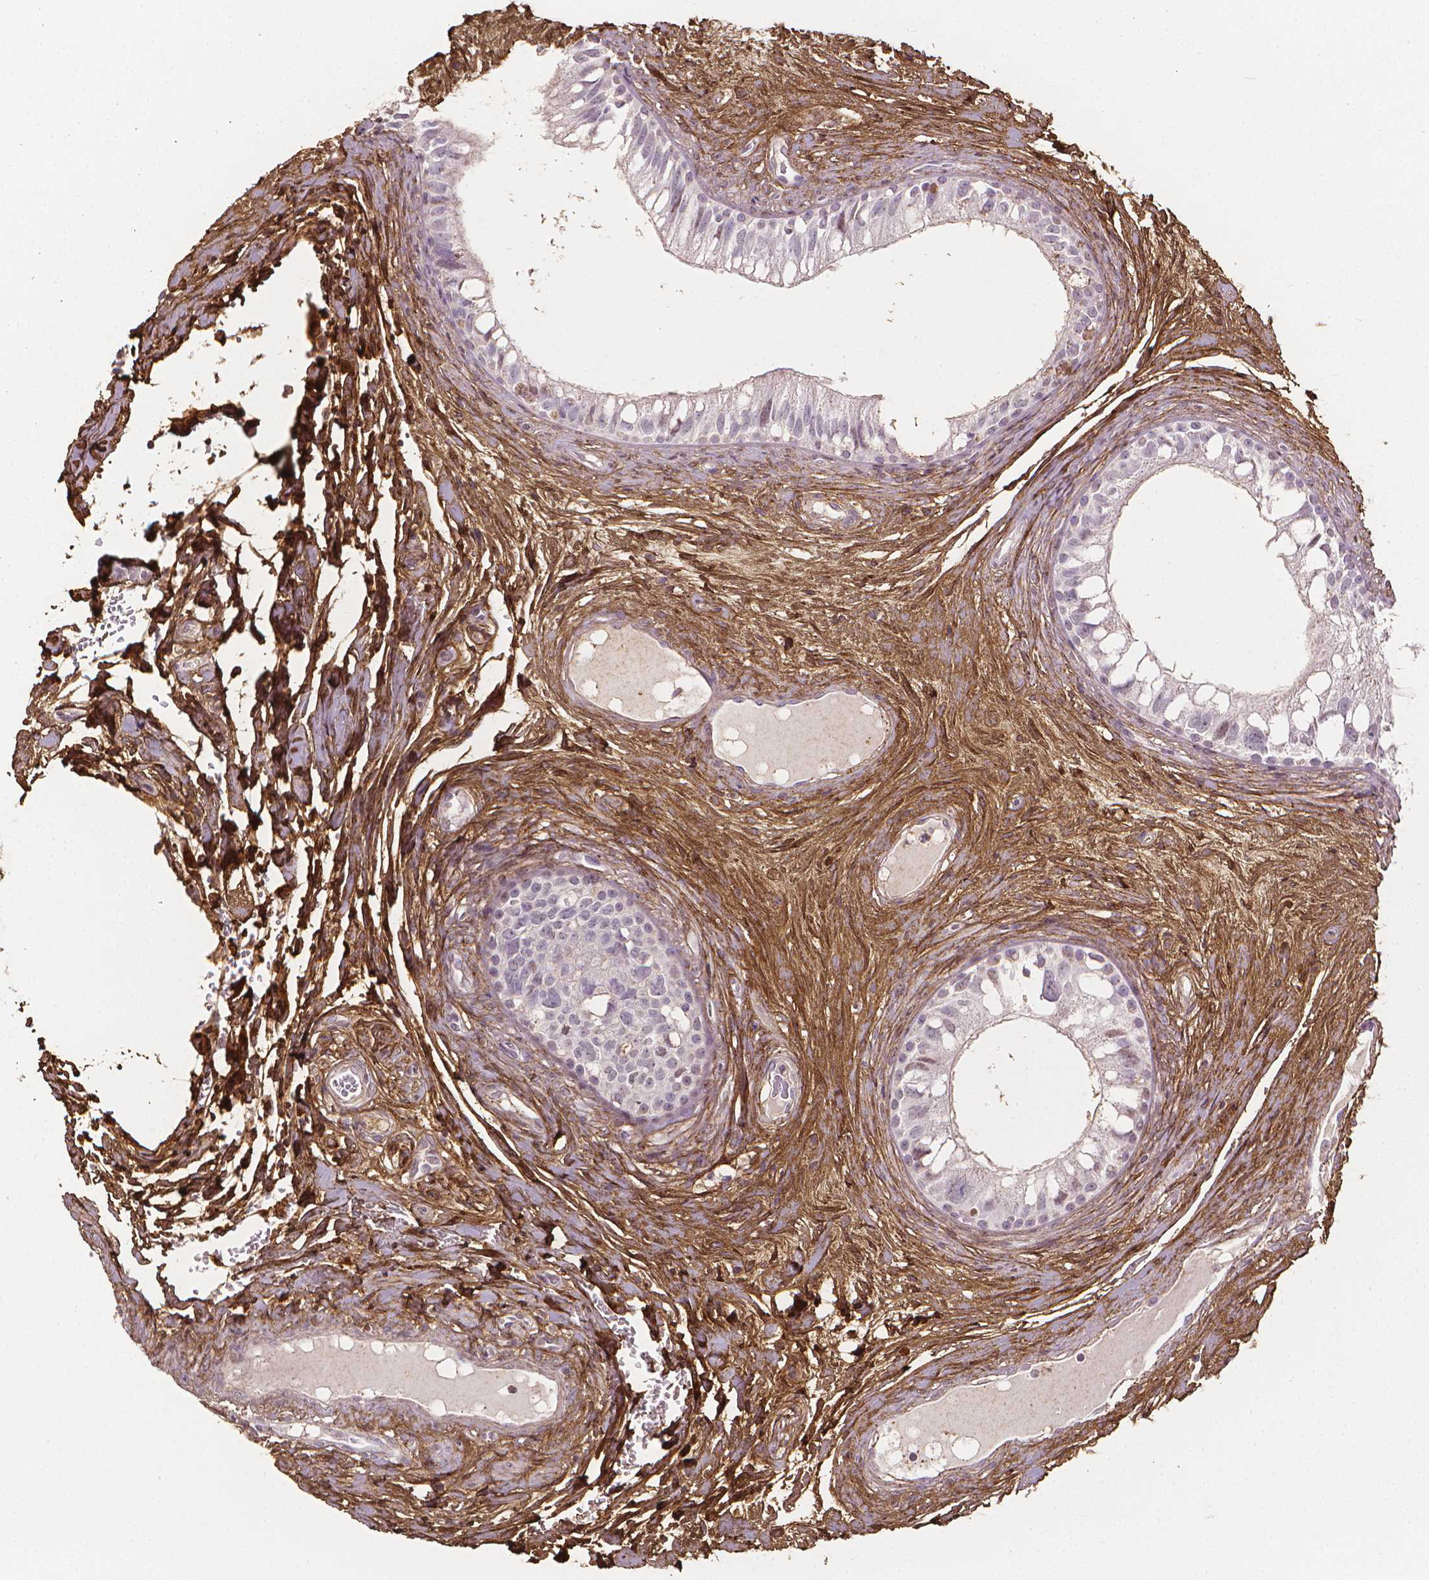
{"staining": {"intensity": "negative", "quantity": "none", "location": "none"}, "tissue": "epididymis", "cell_type": "Glandular cells", "image_type": "normal", "snomed": [{"axis": "morphology", "description": "Normal tissue, NOS"}, {"axis": "topography", "description": "Epididymis"}], "caption": "IHC of unremarkable human epididymis demonstrates no positivity in glandular cells.", "gene": "DCN", "patient": {"sex": "male", "age": 59}}